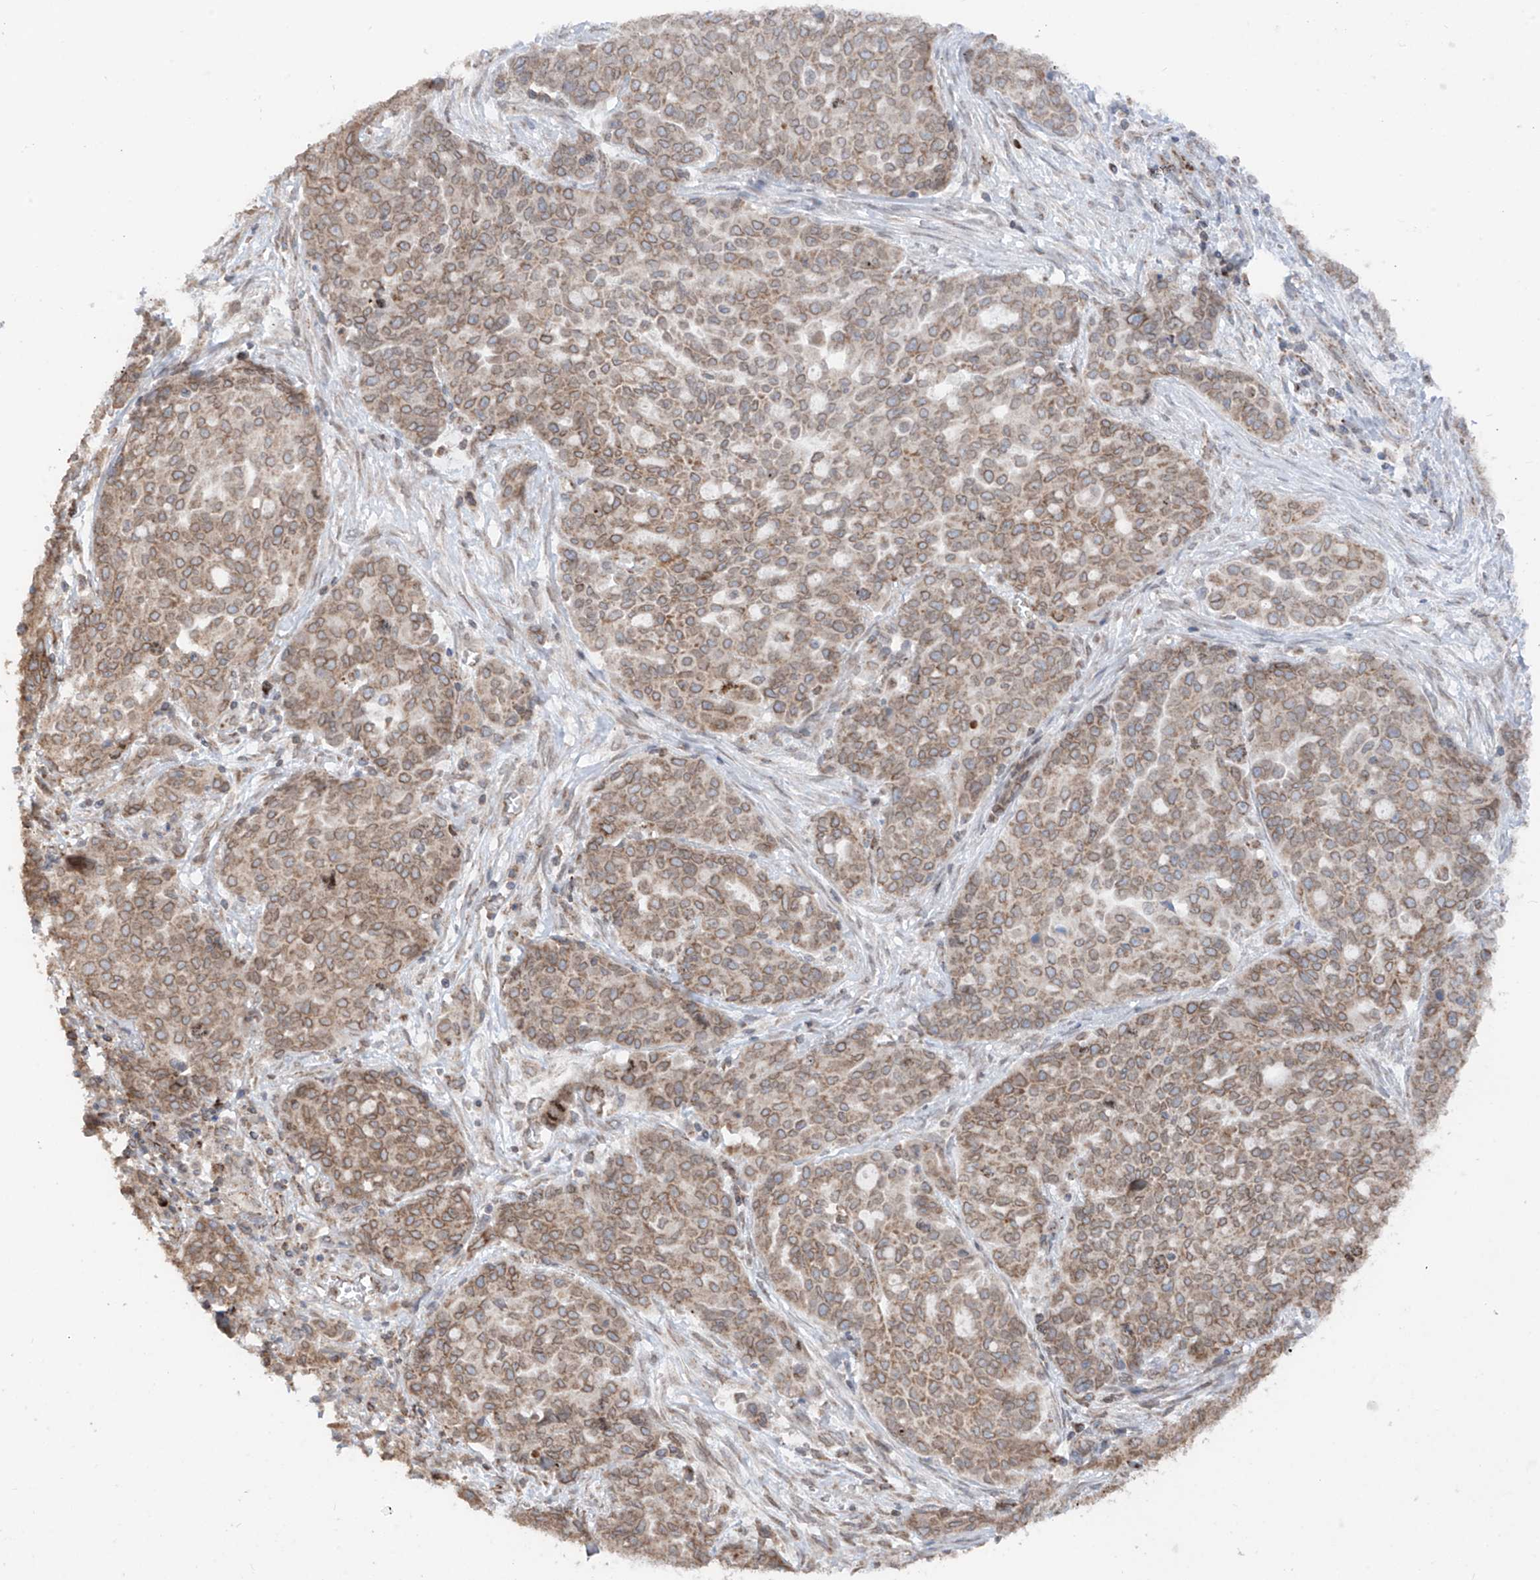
{"staining": {"intensity": "weak", "quantity": ">75%", "location": "cytoplasmic/membranous,nuclear"}, "tissue": "ovarian cancer", "cell_type": "Tumor cells", "image_type": "cancer", "snomed": [{"axis": "morphology", "description": "Cystadenocarcinoma, serous, NOS"}, {"axis": "topography", "description": "Soft tissue"}, {"axis": "topography", "description": "Ovary"}], "caption": "Protein staining of serous cystadenocarcinoma (ovarian) tissue demonstrates weak cytoplasmic/membranous and nuclear staining in approximately >75% of tumor cells. The staining was performed using DAB, with brown indicating positive protein expression. Nuclei are stained blue with hematoxylin.", "gene": "AHCTF1", "patient": {"sex": "female", "age": 57}}